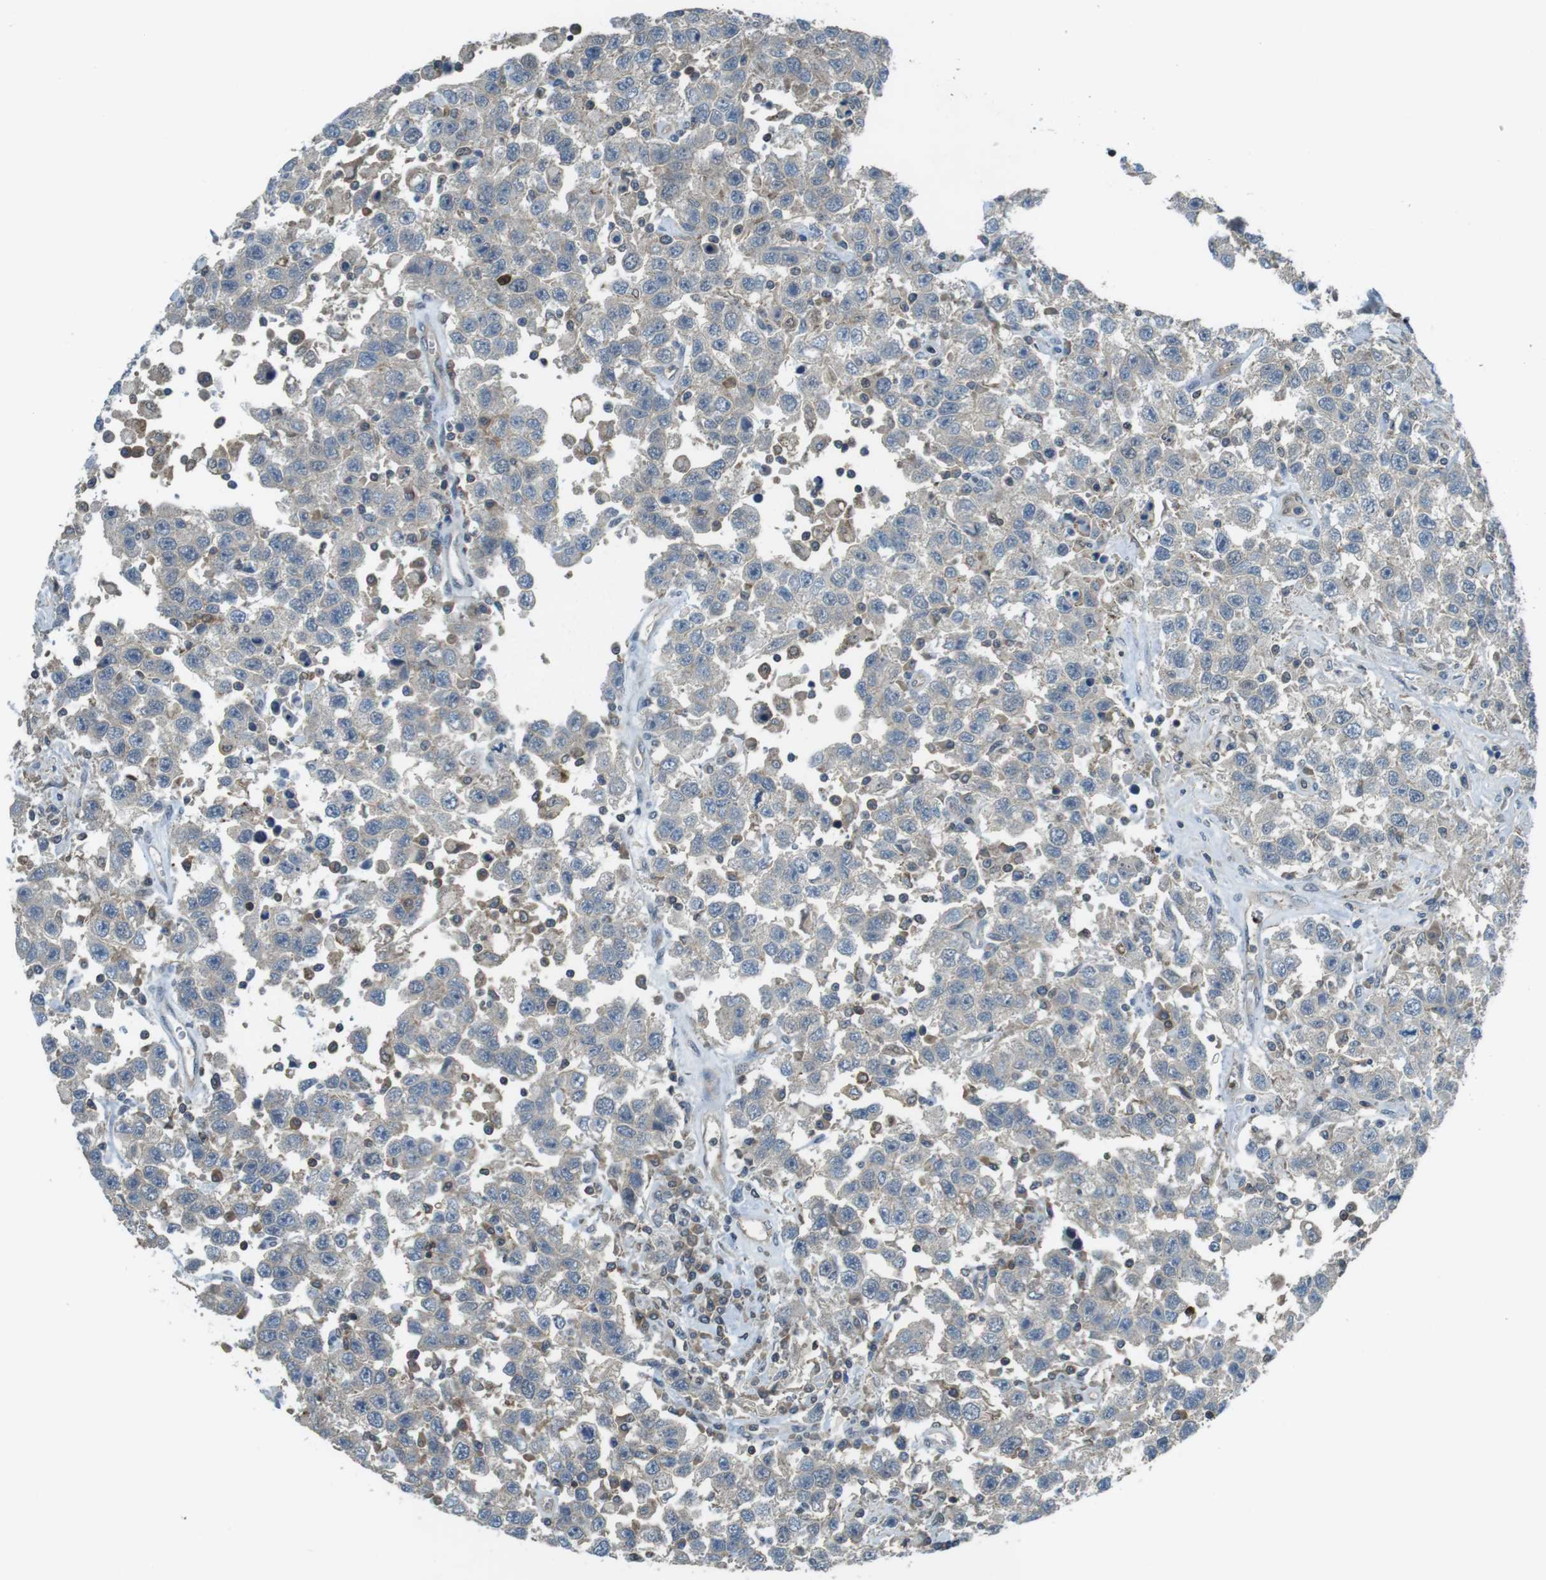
{"staining": {"intensity": "negative", "quantity": "none", "location": "none"}, "tissue": "testis cancer", "cell_type": "Tumor cells", "image_type": "cancer", "snomed": [{"axis": "morphology", "description": "Seminoma, NOS"}, {"axis": "topography", "description": "Testis"}], "caption": "Immunohistochemistry (IHC) photomicrograph of human seminoma (testis) stained for a protein (brown), which demonstrates no positivity in tumor cells.", "gene": "LRRC3B", "patient": {"sex": "male", "age": 41}}